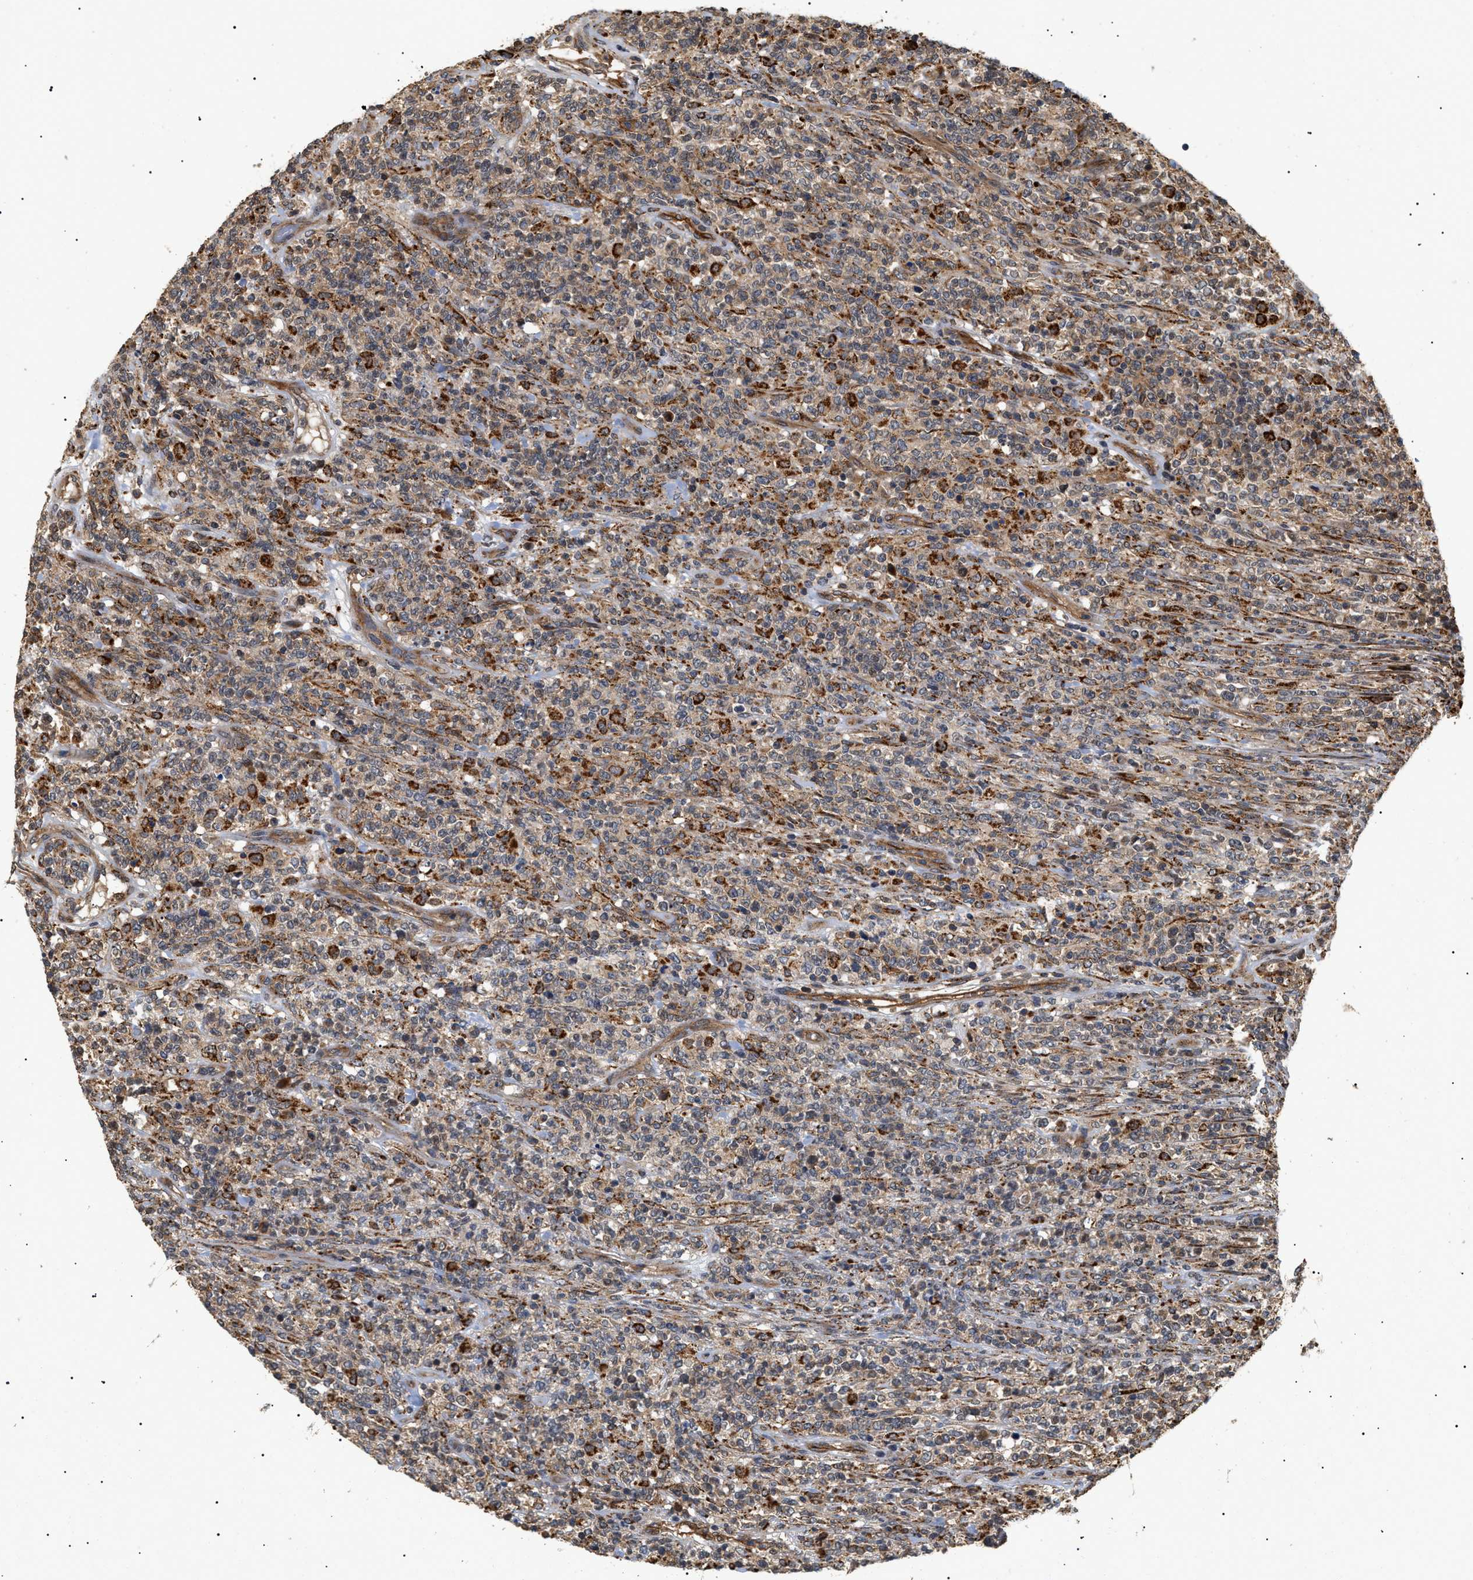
{"staining": {"intensity": "moderate", "quantity": ">75%", "location": "cytoplasmic/membranous"}, "tissue": "lymphoma", "cell_type": "Tumor cells", "image_type": "cancer", "snomed": [{"axis": "morphology", "description": "Malignant lymphoma, non-Hodgkin's type, High grade"}, {"axis": "topography", "description": "Soft tissue"}], "caption": "Brown immunohistochemical staining in lymphoma shows moderate cytoplasmic/membranous positivity in about >75% of tumor cells.", "gene": "ASTL", "patient": {"sex": "male", "age": 18}}